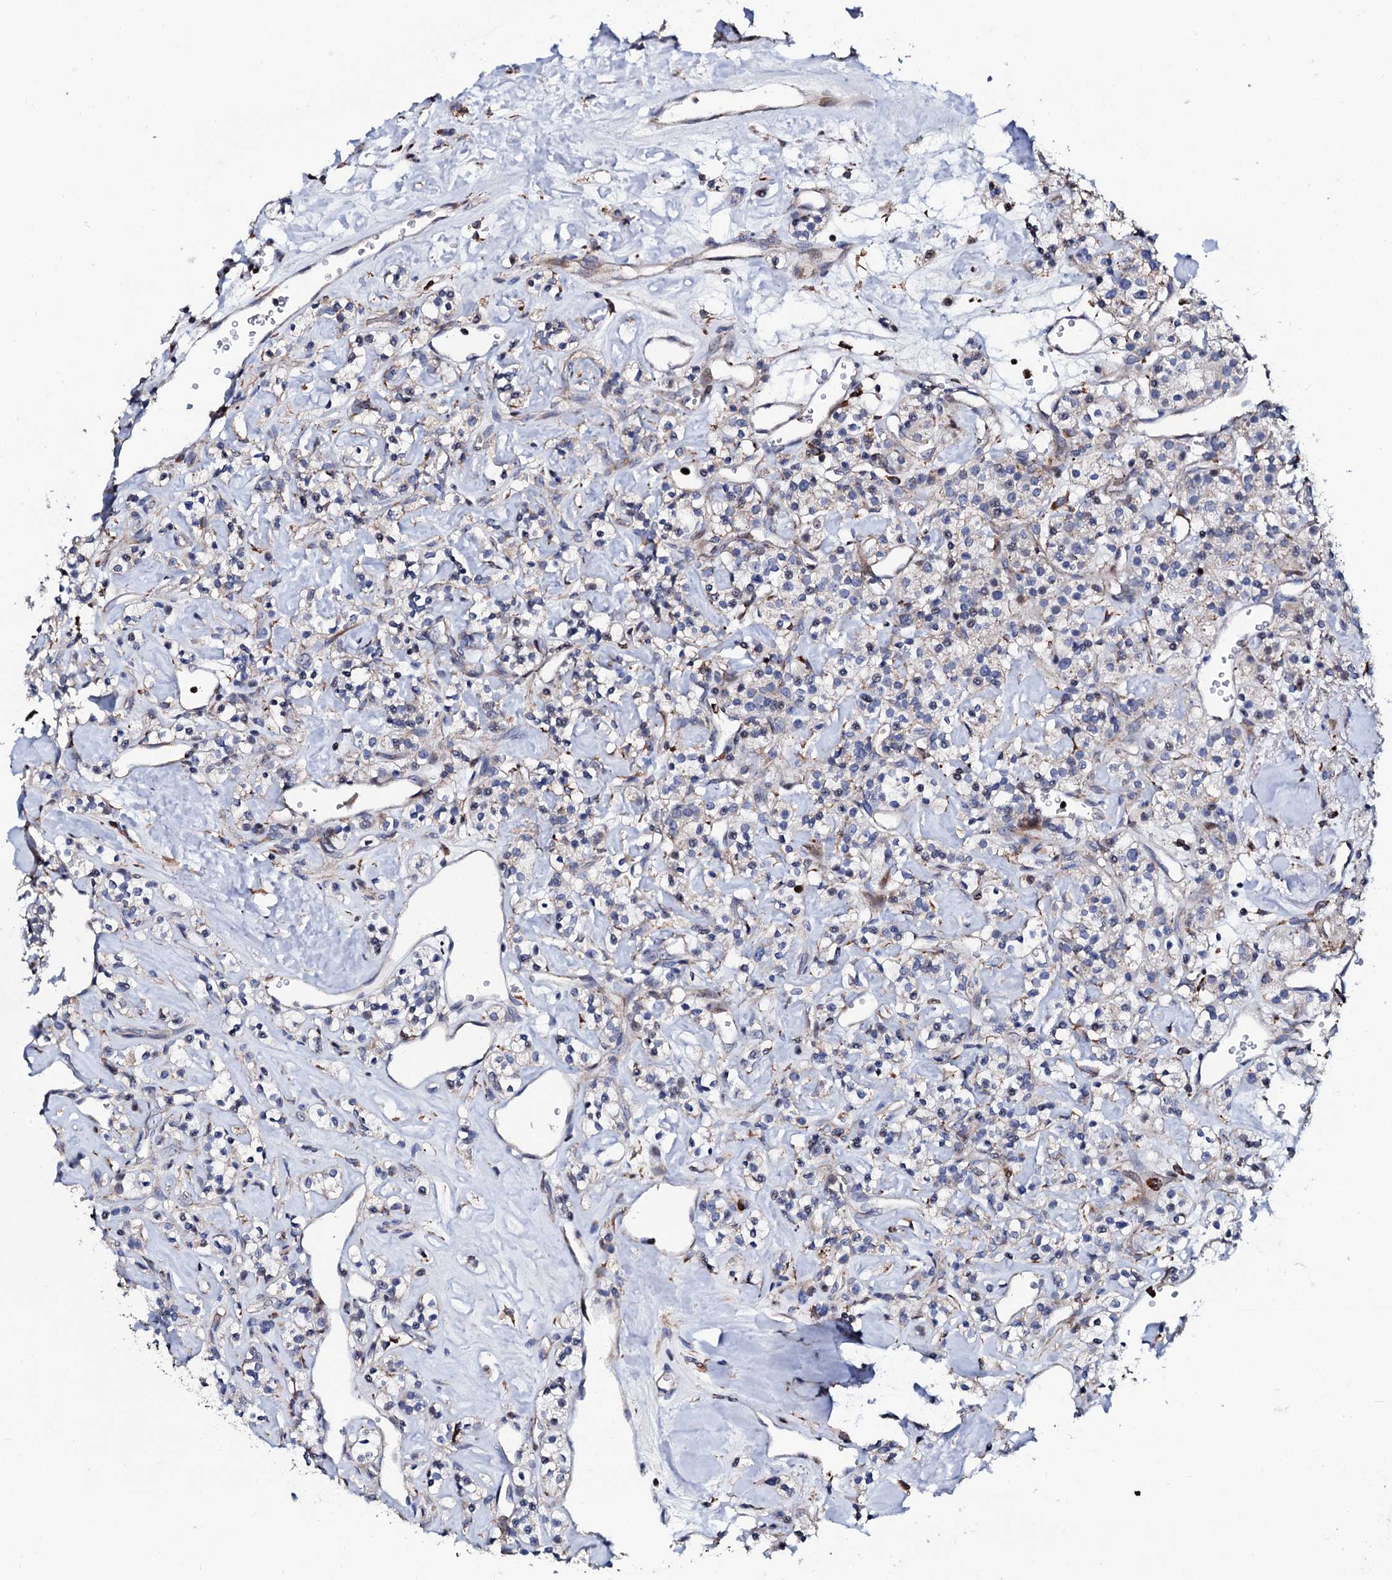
{"staining": {"intensity": "weak", "quantity": "<25%", "location": "cytoplasmic/membranous"}, "tissue": "renal cancer", "cell_type": "Tumor cells", "image_type": "cancer", "snomed": [{"axis": "morphology", "description": "Adenocarcinoma, NOS"}, {"axis": "topography", "description": "Kidney"}], "caption": "The immunohistochemistry photomicrograph has no significant staining in tumor cells of renal cancer (adenocarcinoma) tissue.", "gene": "TCIRG1", "patient": {"sex": "male", "age": 77}}